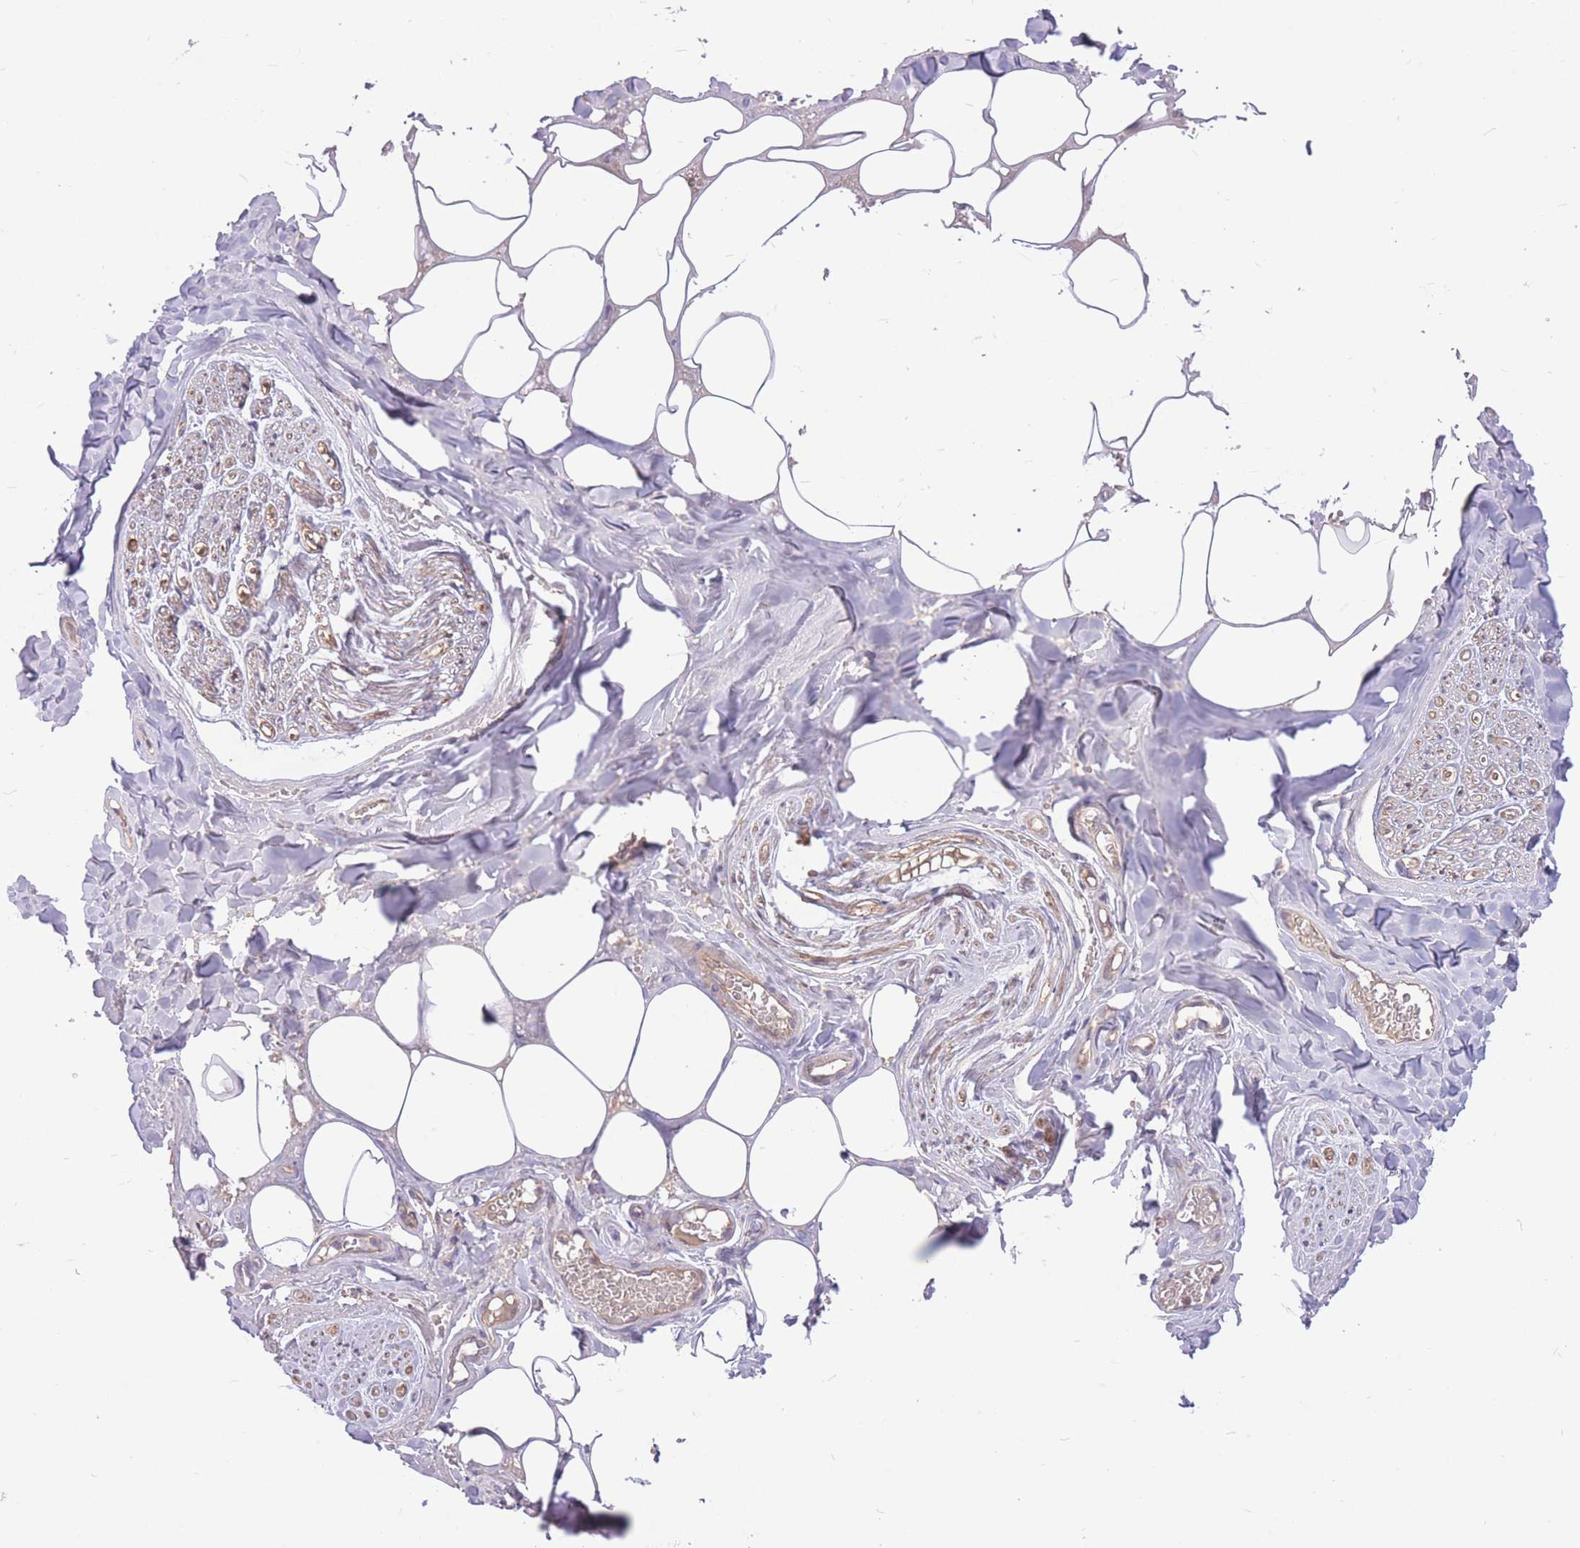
{"staining": {"intensity": "negative", "quantity": "none", "location": "none"}, "tissue": "adipose tissue", "cell_type": "Adipocytes", "image_type": "normal", "snomed": [{"axis": "morphology", "description": "Normal tissue, NOS"}, {"axis": "topography", "description": "Salivary gland"}, {"axis": "topography", "description": "Peripheral nerve tissue"}], "caption": "Immunohistochemistry (IHC) histopathology image of normal adipose tissue: human adipose tissue stained with DAB (3,3'-diaminobenzidine) displays no significant protein positivity in adipocytes. (Stains: DAB (3,3'-diaminobenzidine) IHC with hematoxylin counter stain, Microscopy: brightfield microscopy at high magnification).", "gene": "GMNN", "patient": {"sex": "male", "age": 38}}